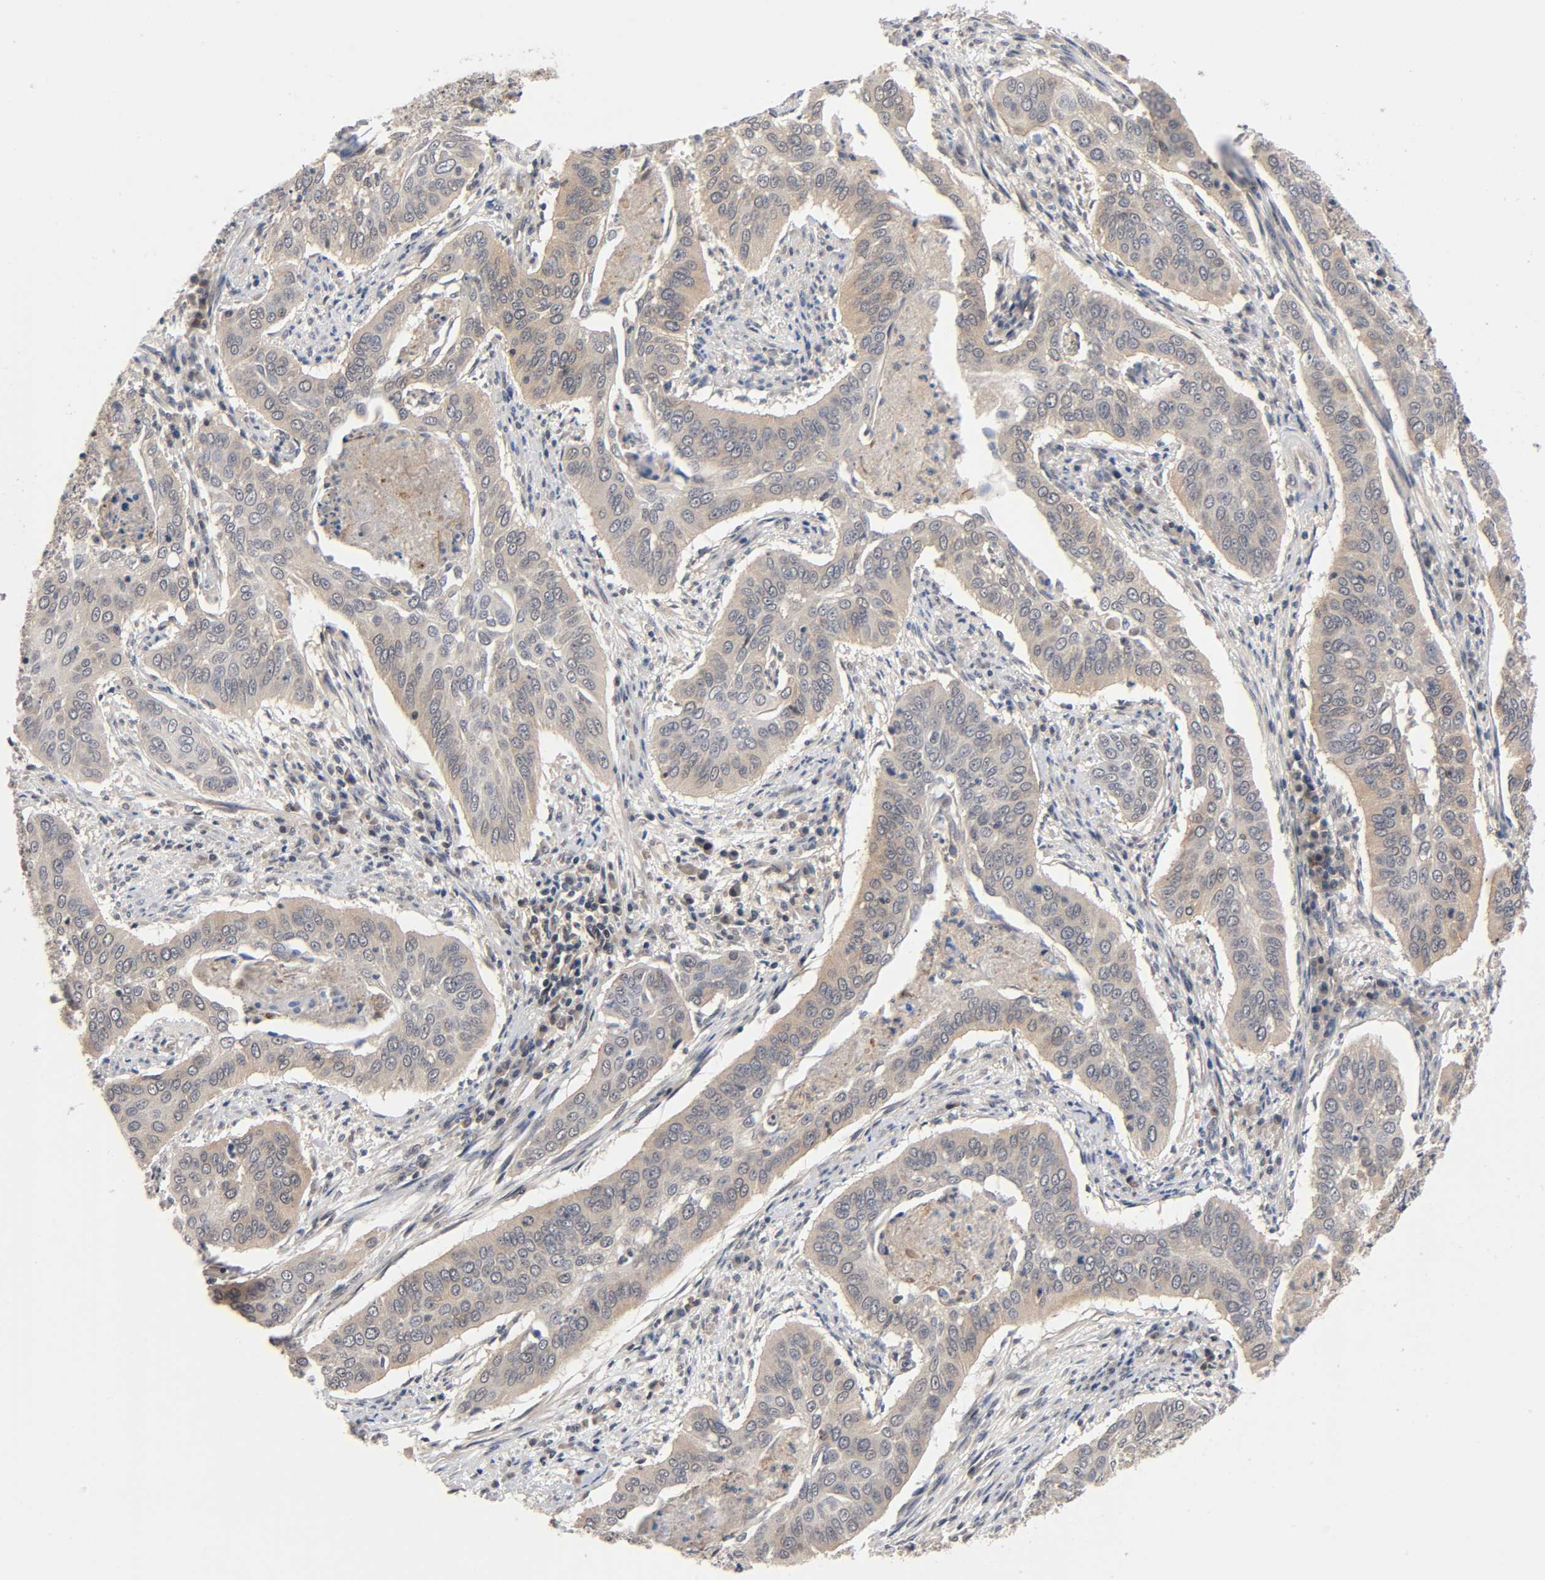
{"staining": {"intensity": "weak", "quantity": ">75%", "location": "cytoplasmic/membranous"}, "tissue": "cervical cancer", "cell_type": "Tumor cells", "image_type": "cancer", "snomed": [{"axis": "morphology", "description": "Squamous cell carcinoma, NOS"}, {"axis": "topography", "description": "Cervix"}], "caption": "Human cervical cancer stained with a brown dye reveals weak cytoplasmic/membranous positive staining in approximately >75% of tumor cells.", "gene": "PRKAB1", "patient": {"sex": "female", "age": 39}}